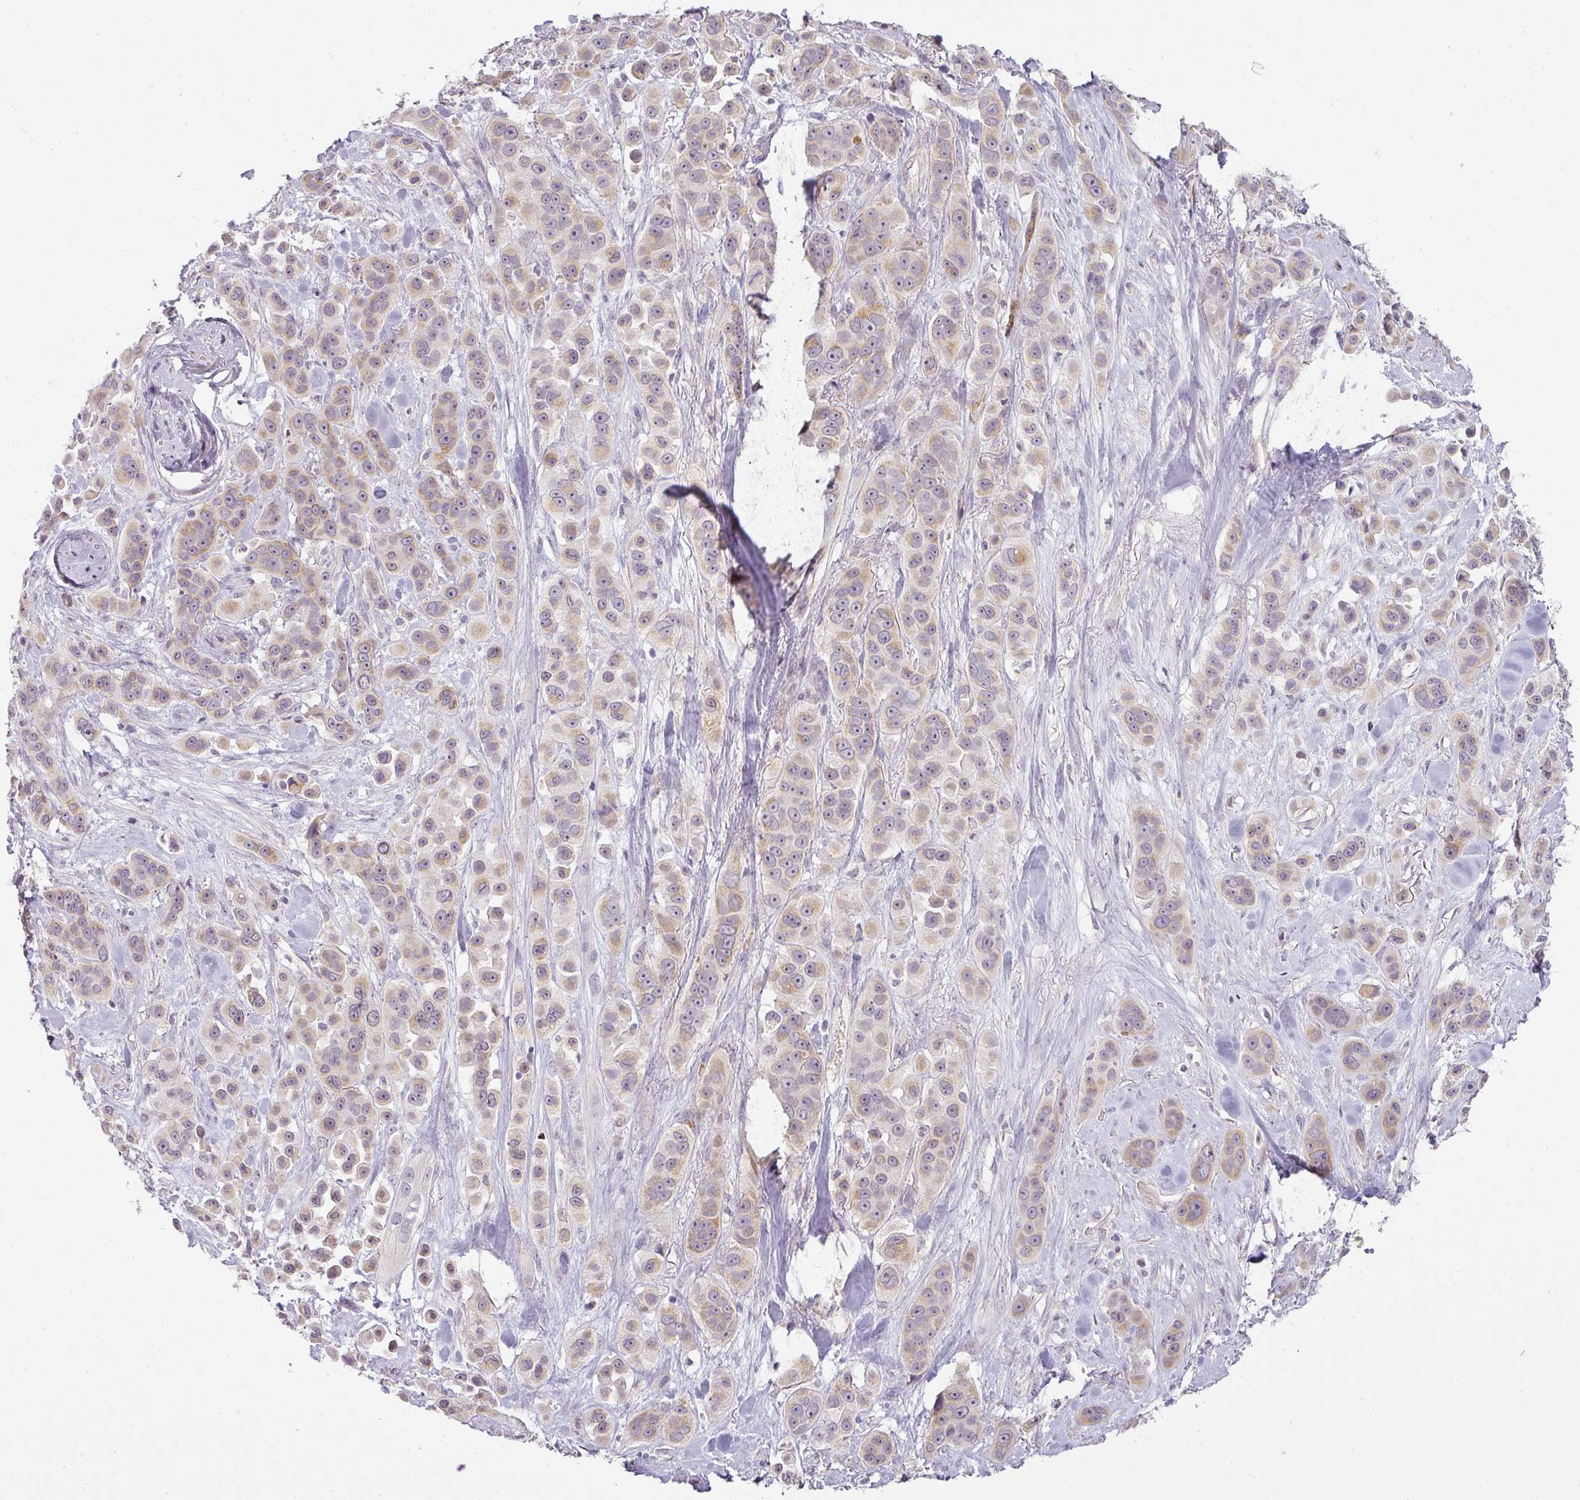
{"staining": {"intensity": "weak", "quantity": ">75%", "location": "cytoplasmic/membranous"}, "tissue": "skin cancer", "cell_type": "Tumor cells", "image_type": "cancer", "snomed": [{"axis": "morphology", "description": "Squamous cell carcinoma, NOS"}, {"axis": "topography", "description": "Skin"}], "caption": "Skin cancer stained with a protein marker reveals weak staining in tumor cells.", "gene": "LY75", "patient": {"sex": "male", "age": 67}}